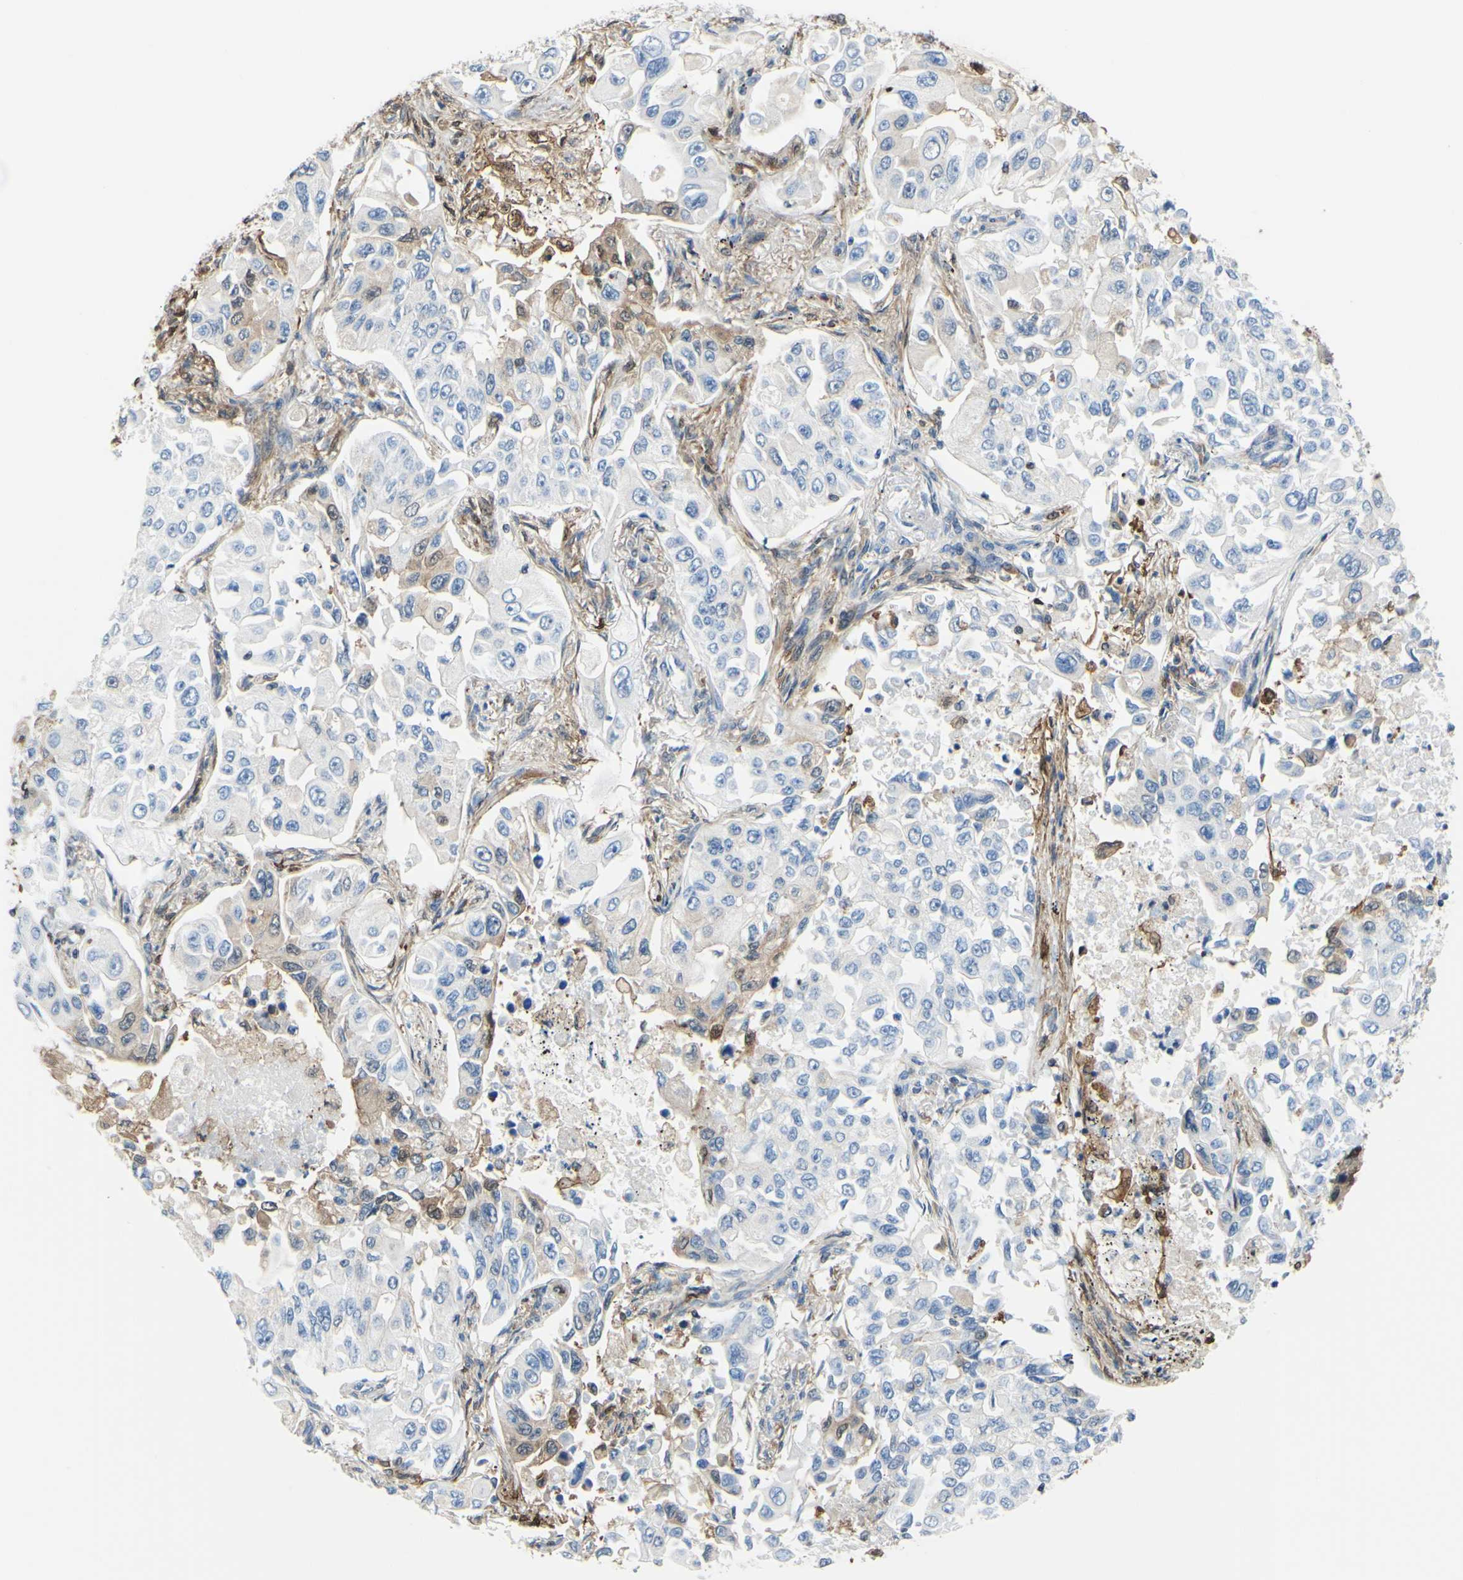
{"staining": {"intensity": "negative", "quantity": "none", "location": "none"}, "tissue": "lung cancer", "cell_type": "Tumor cells", "image_type": "cancer", "snomed": [{"axis": "morphology", "description": "Adenocarcinoma, NOS"}, {"axis": "topography", "description": "Lung"}], "caption": "Tumor cells show no significant expression in lung cancer.", "gene": "UPK3B", "patient": {"sex": "male", "age": 84}}